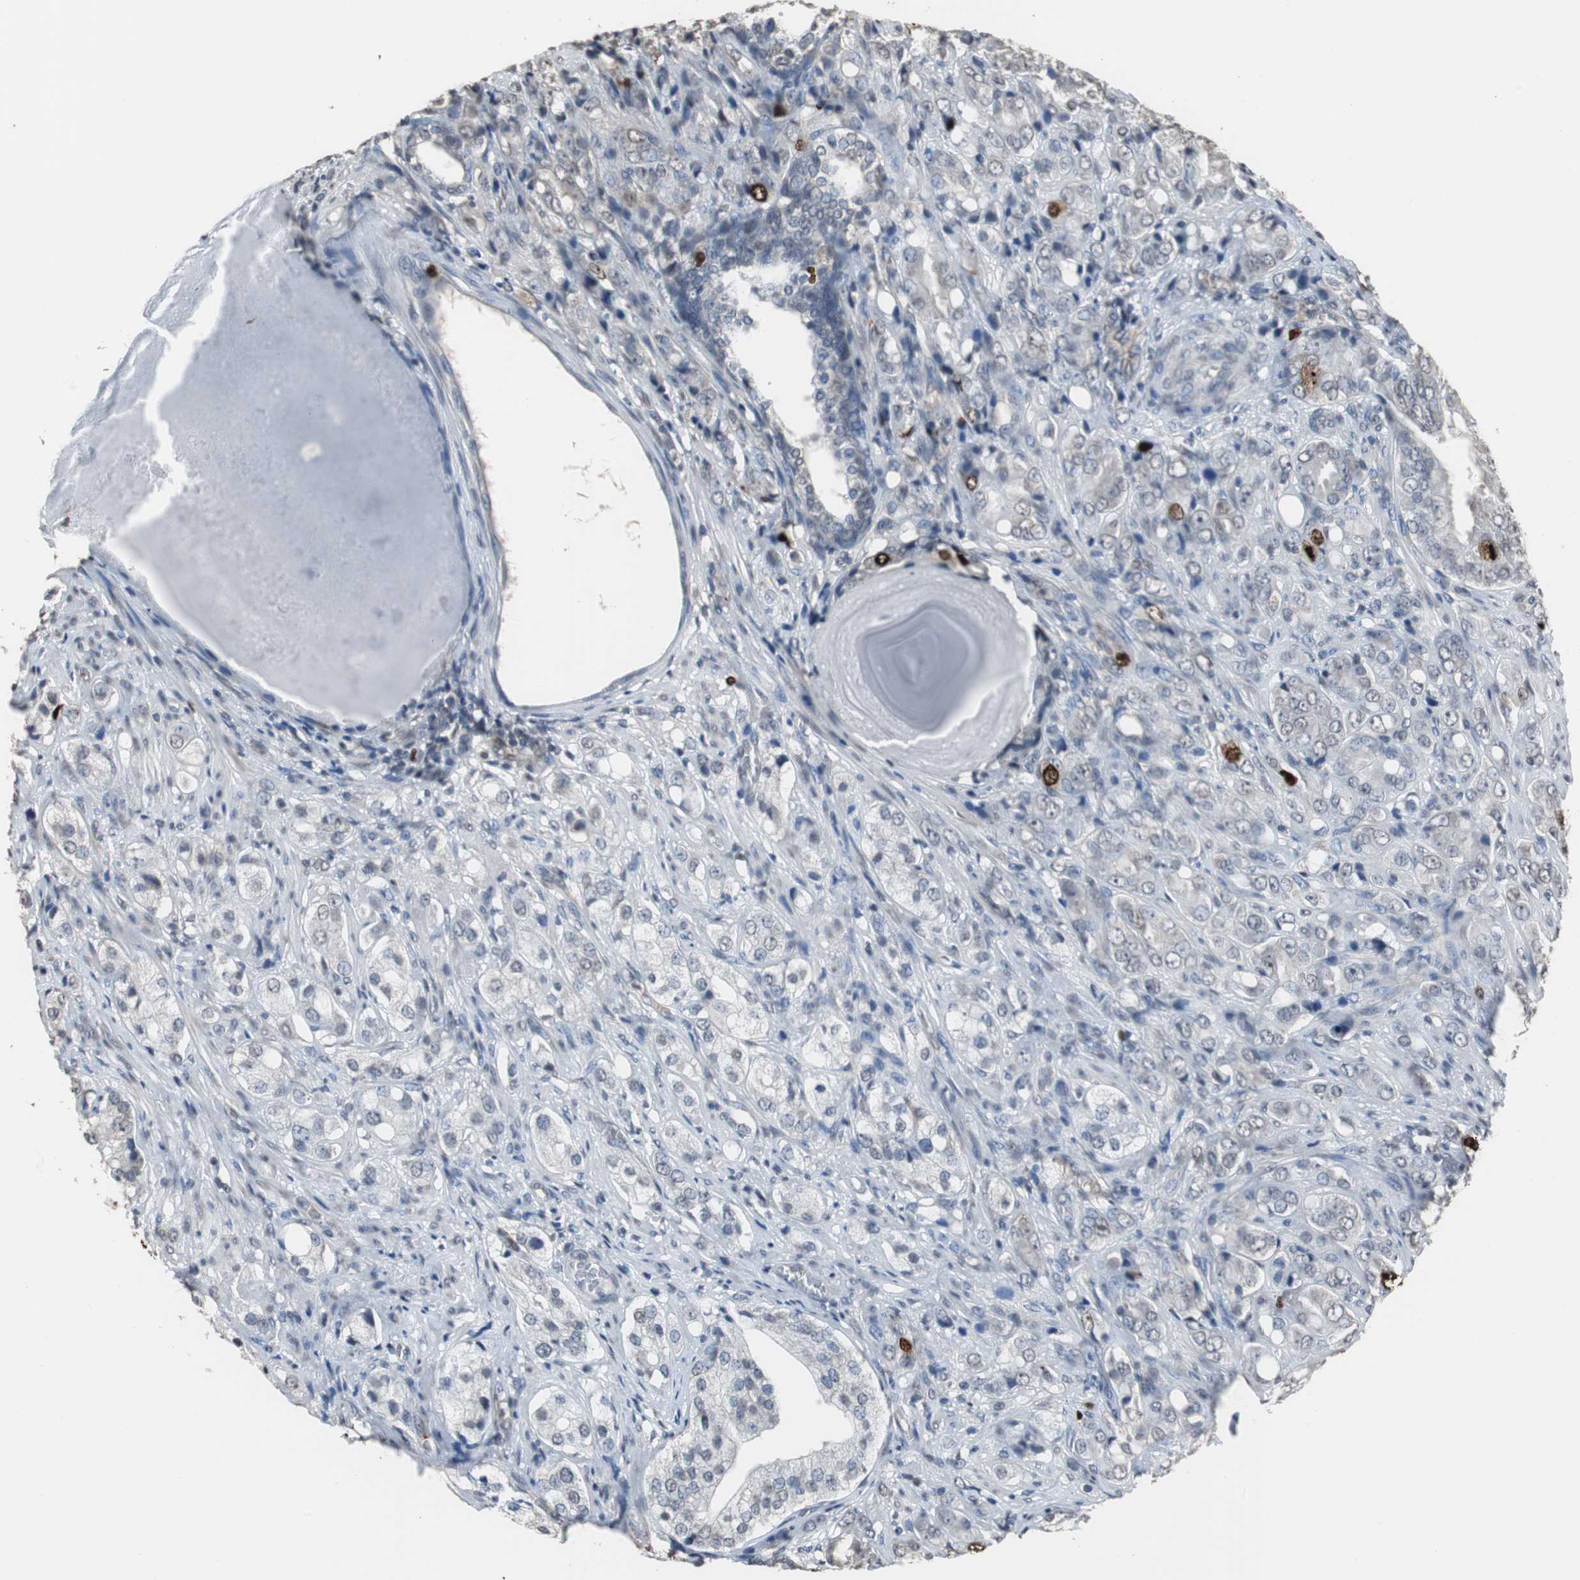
{"staining": {"intensity": "strong", "quantity": "<25%", "location": "nuclear"}, "tissue": "prostate cancer", "cell_type": "Tumor cells", "image_type": "cancer", "snomed": [{"axis": "morphology", "description": "Adenocarcinoma, High grade"}, {"axis": "topography", "description": "Prostate"}], "caption": "Immunohistochemistry (IHC) photomicrograph of neoplastic tissue: prostate cancer (adenocarcinoma (high-grade)) stained using IHC exhibits medium levels of strong protein expression localized specifically in the nuclear of tumor cells, appearing as a nuclear brown color.", "gene": "TOP2A", "patient": {"sex": "male", "age": 68}}